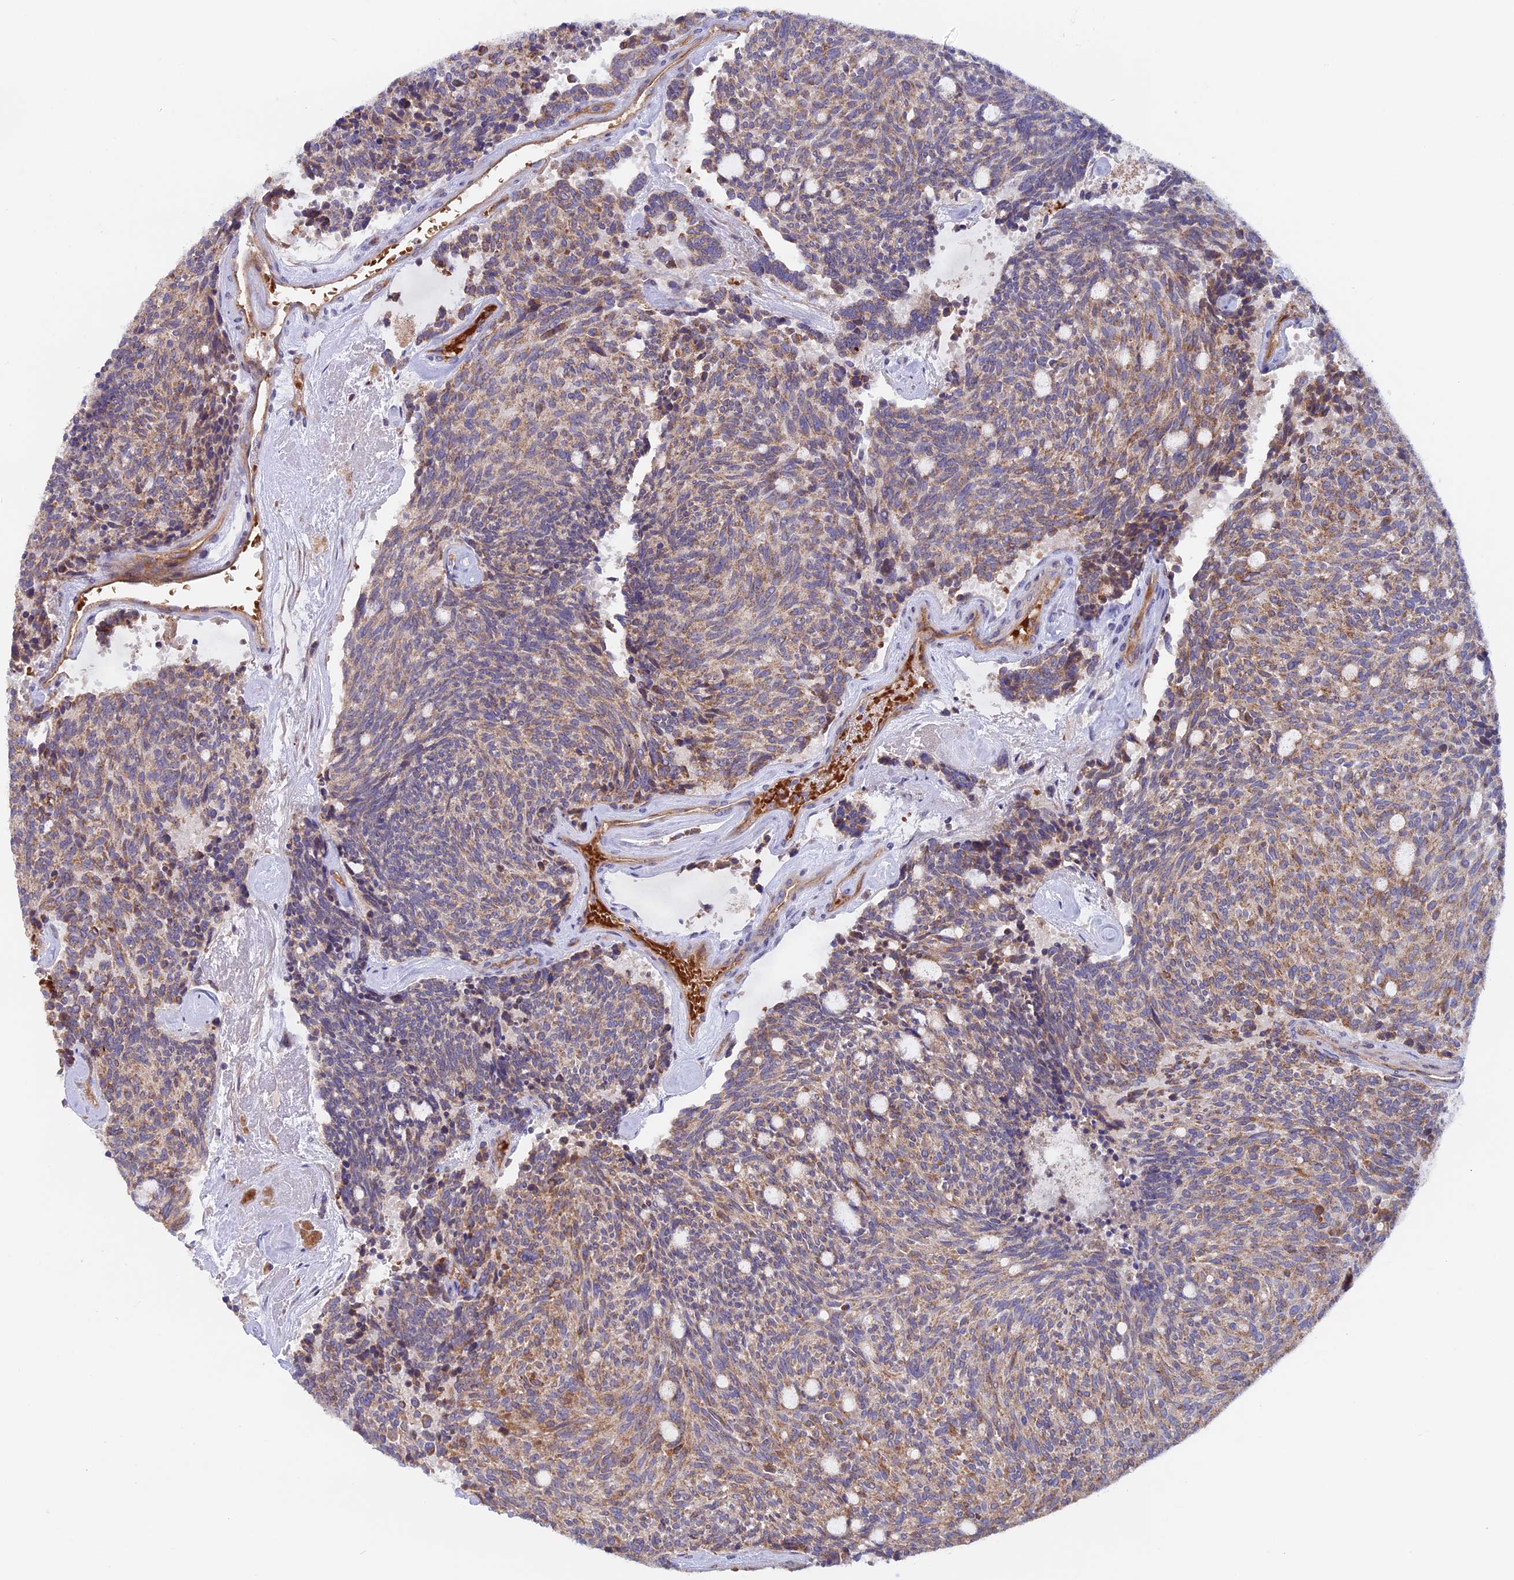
{"staining": {"intensity": "moderate", "quantity": ">75%", "location": "cytoplasmic/membranous"}, "tissue": "carcinoid", "cell_type": "Tumor cells", "image_type": "cancer", "snomed": [{"axis": "morphology", "description": "Carcinoid, malignant, NOS"}, {"axis": "topography", "description": "Pancreas"}], "caption": "Carcinoid tissue demonstrates moderate cytoplasmic/membranous positivity in approximately >75% of tumor cells, visualized by immunohistochemistry.", "gene": "DUS3L", "patient": {"sex": "female", "age": 54}}